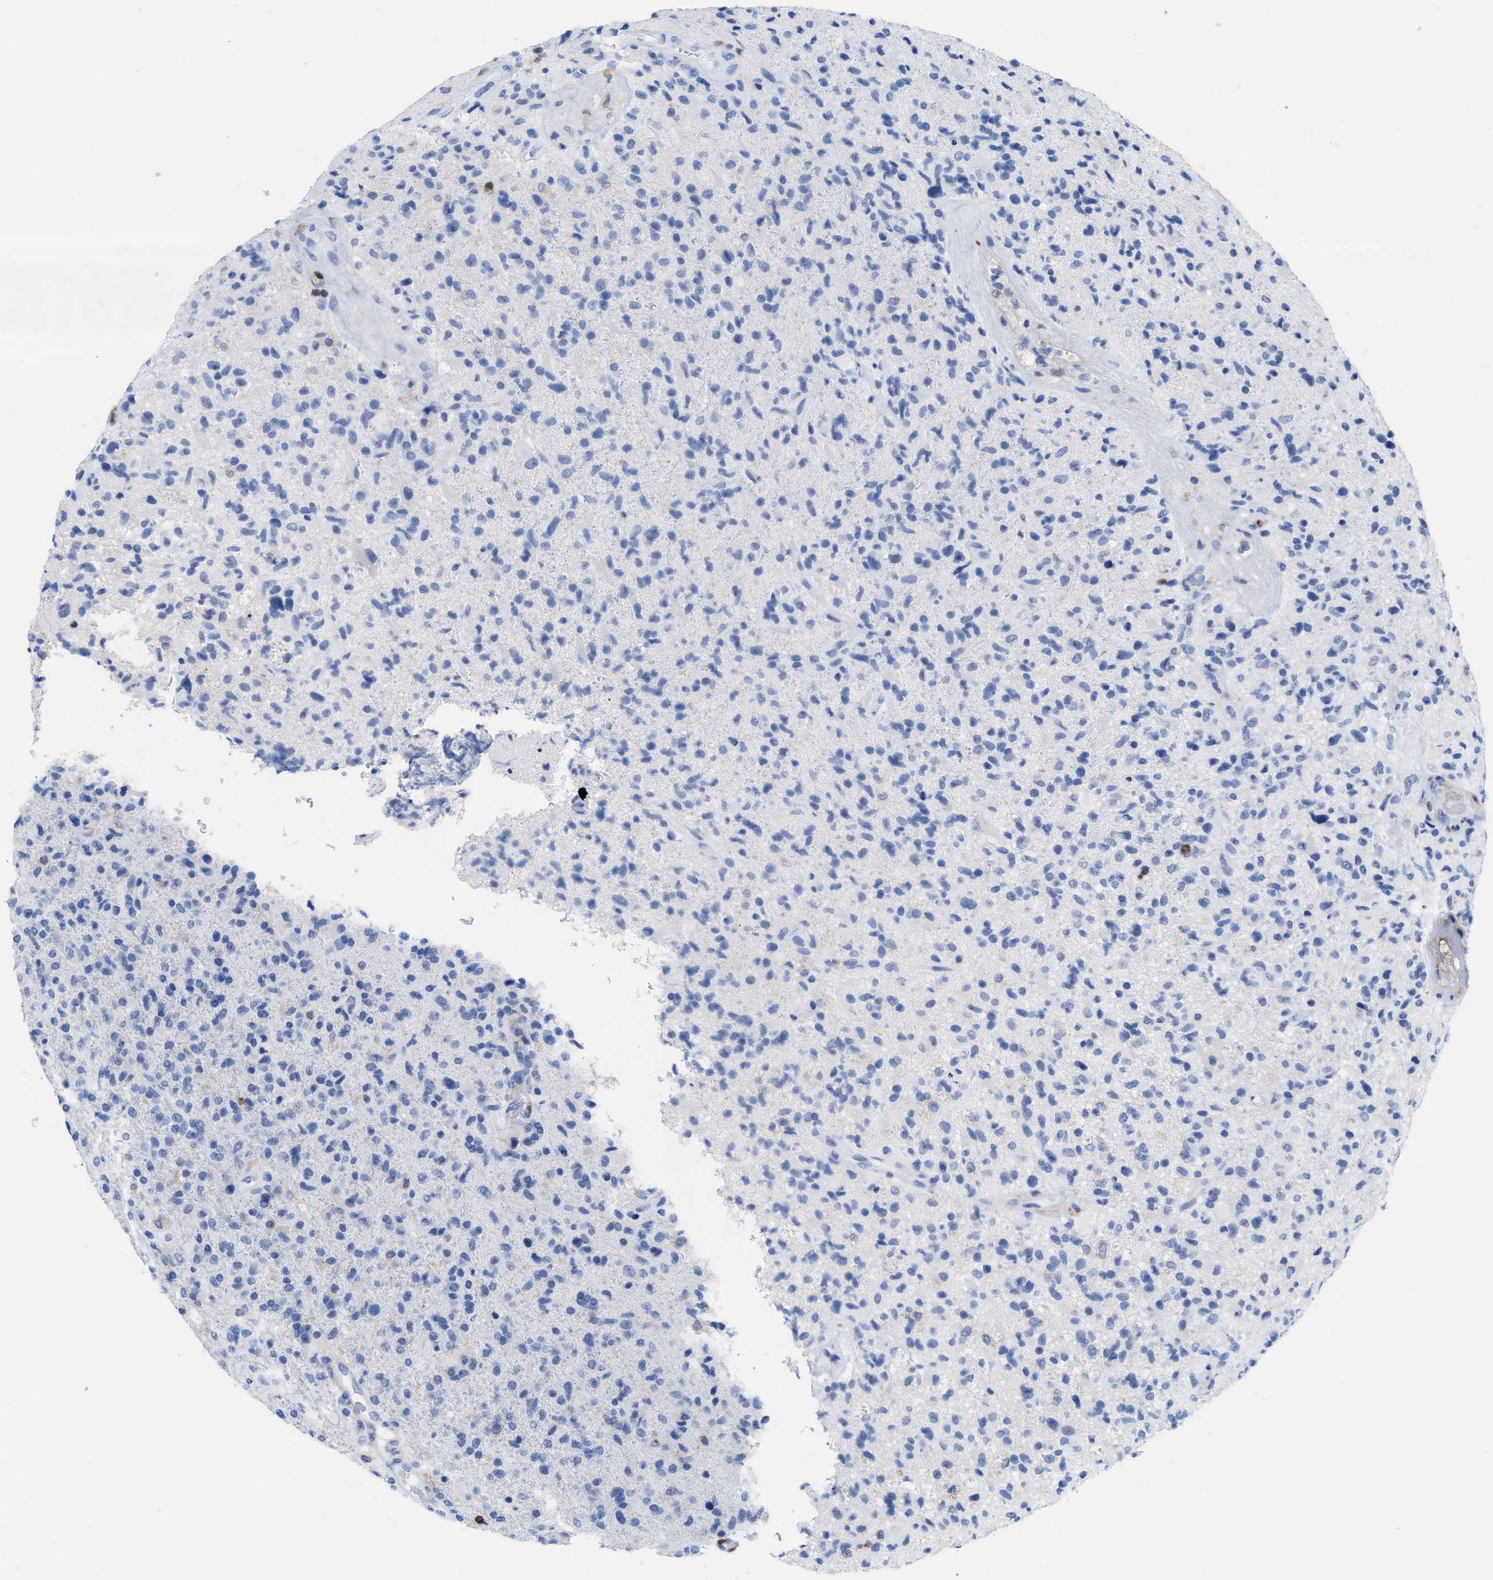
{"staining": {"intensity": "negative", "quantity": "none", "location": "none"}, "tissue": "glioma", "cell_type": "Tumor cells", "image_type": "cancer", "snomed": [{"axis": "morphology", "description": "Glioma, malignant, High grade"}, {"axis": "topography", "description": "Brain"}], "caption": "The image shows no staining of tumor cells in glioma.", "gene": "LCP1", "patient": {"sex": "male", "age": 72}}